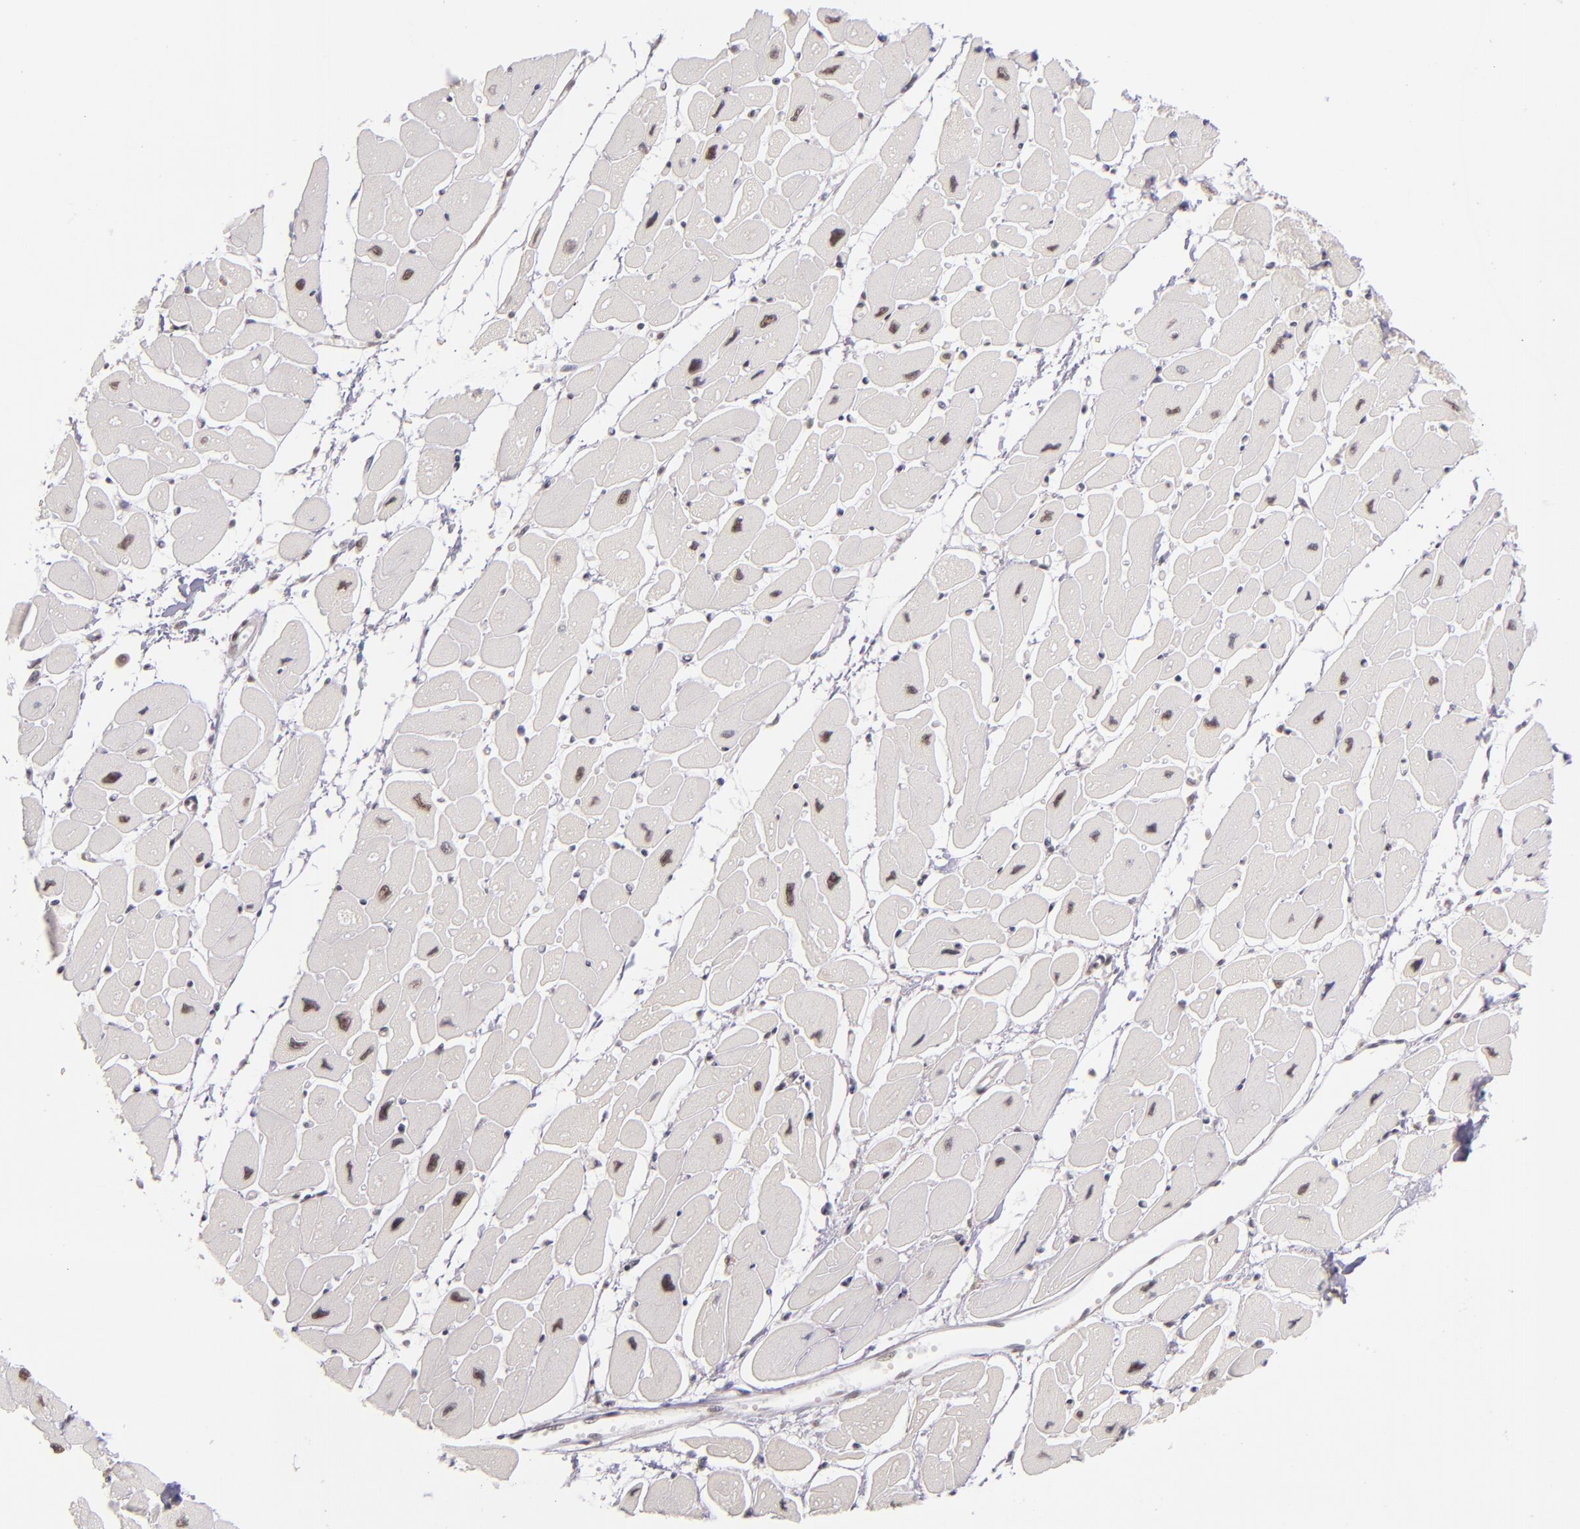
{"staining": {"intensity": "moderate", "quantity": "<25%", "location": "nuclear"}, "tissue": "heart muscle", "cell_type": "Cardiomyocytes", "image_type": "normal", "snomed": [{"axis": "morphology", "description": "Normal tissue, NOS"}, {"axis": "topography", "description": "Heart"}], "caption": "High-power microscopy captured an IHC image of normal heart muscle, revealing moderate nuclear staining in approximately <25% of cardiomyocytes.", "gene": "ZNF148", "patient": {"sex": "female", "age": 54}}